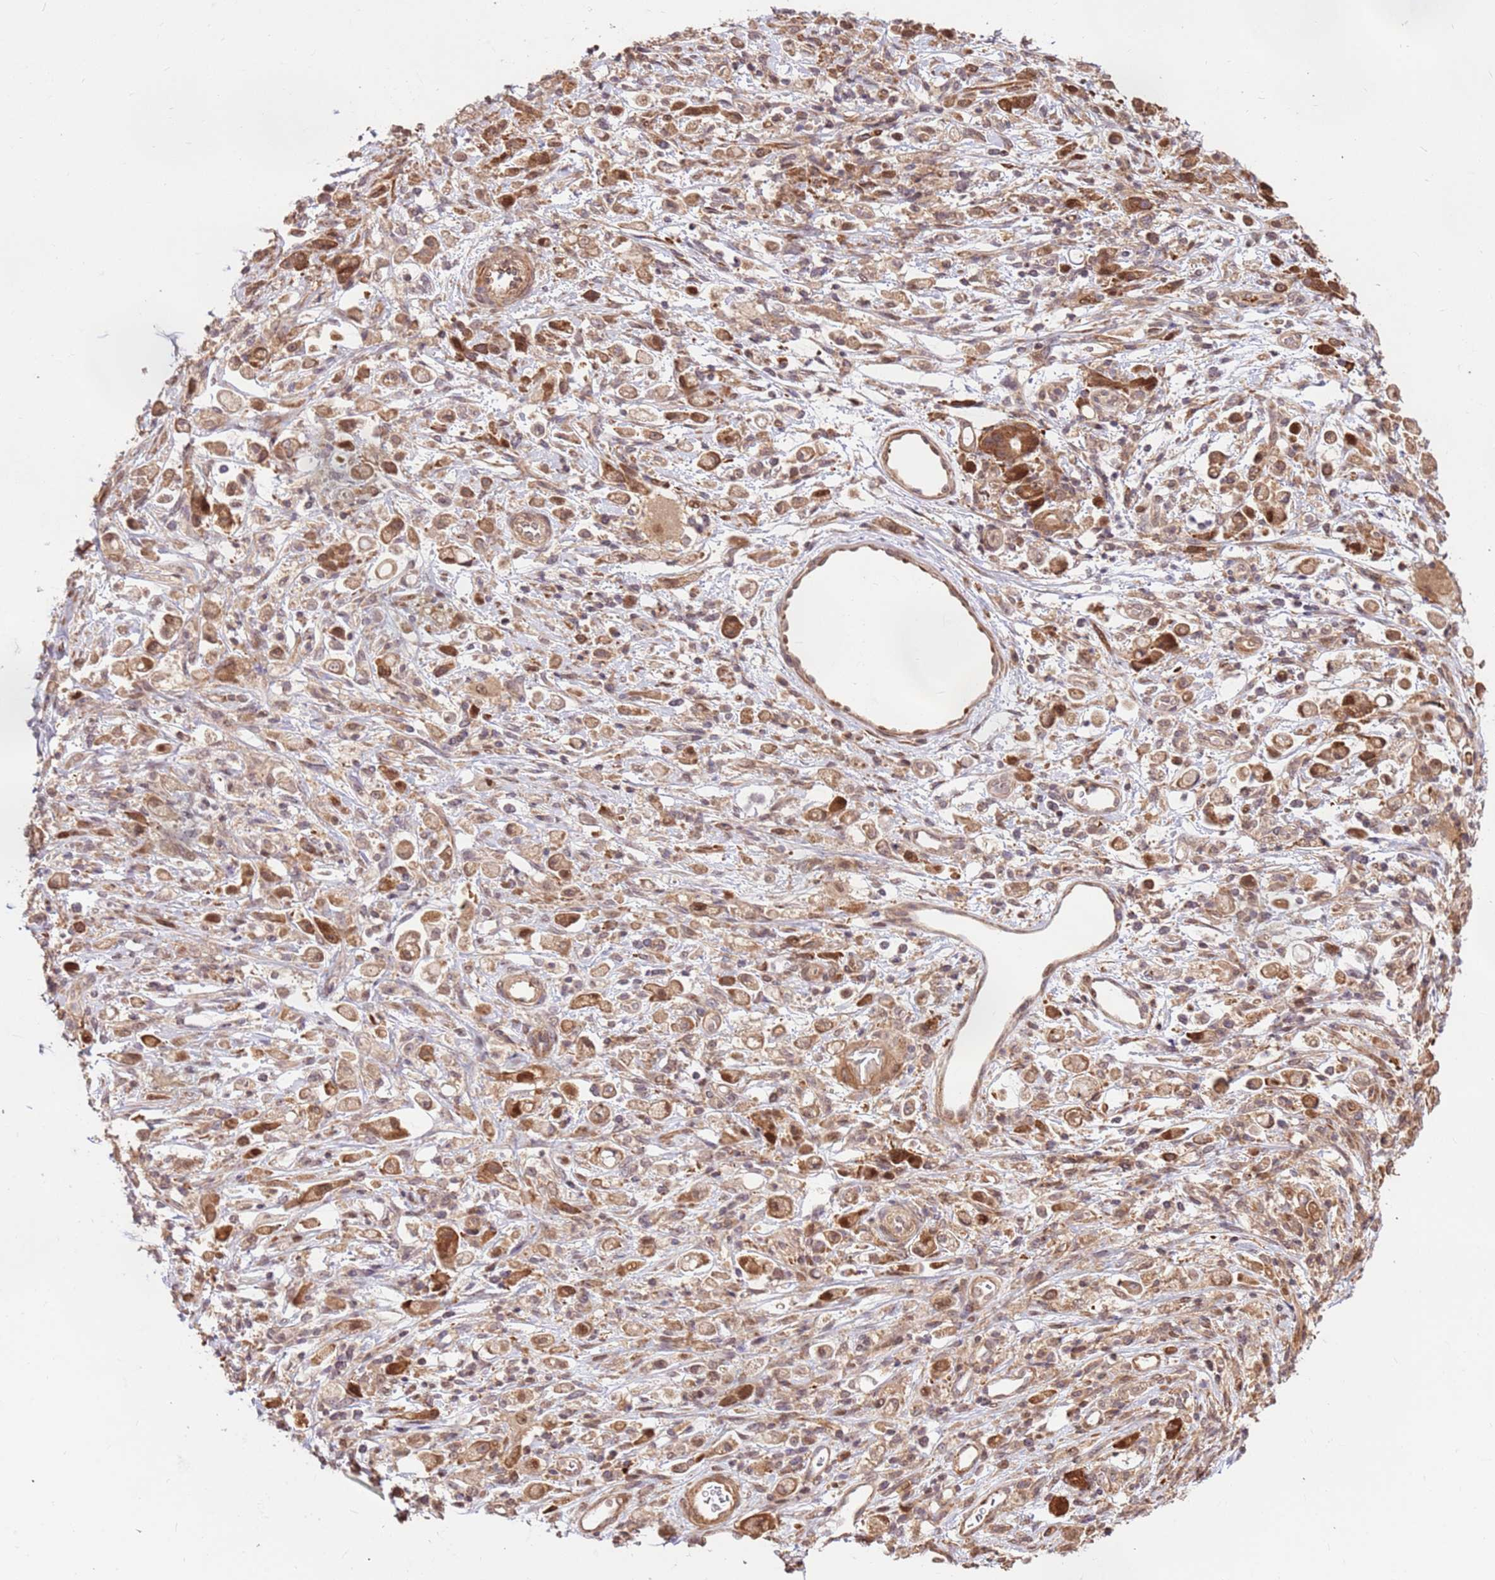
{"staining": {"intensity": "moderate", "quantity": ">75%", "location": "cytoplasmic/membranous,nuclear"}, "tissue": "stomach cancer", "cell_type": "Tumor cells", "image_type": "cancer", "snomed": [{"axis": "morphology", "description": "Adenocarcinoma, NOS"}, {"axis": "topography", "description": "Stomach"}], "caption": "Approximately >75% of tumor cells in adenocarcinoma (stomach) display moderate cytoplasmic/membranous and nuclear protein positivity as visualized by brown immunohistochemical staining.", "gene": "CCDC112", "patient": {"sex": "female", "age": 60}}